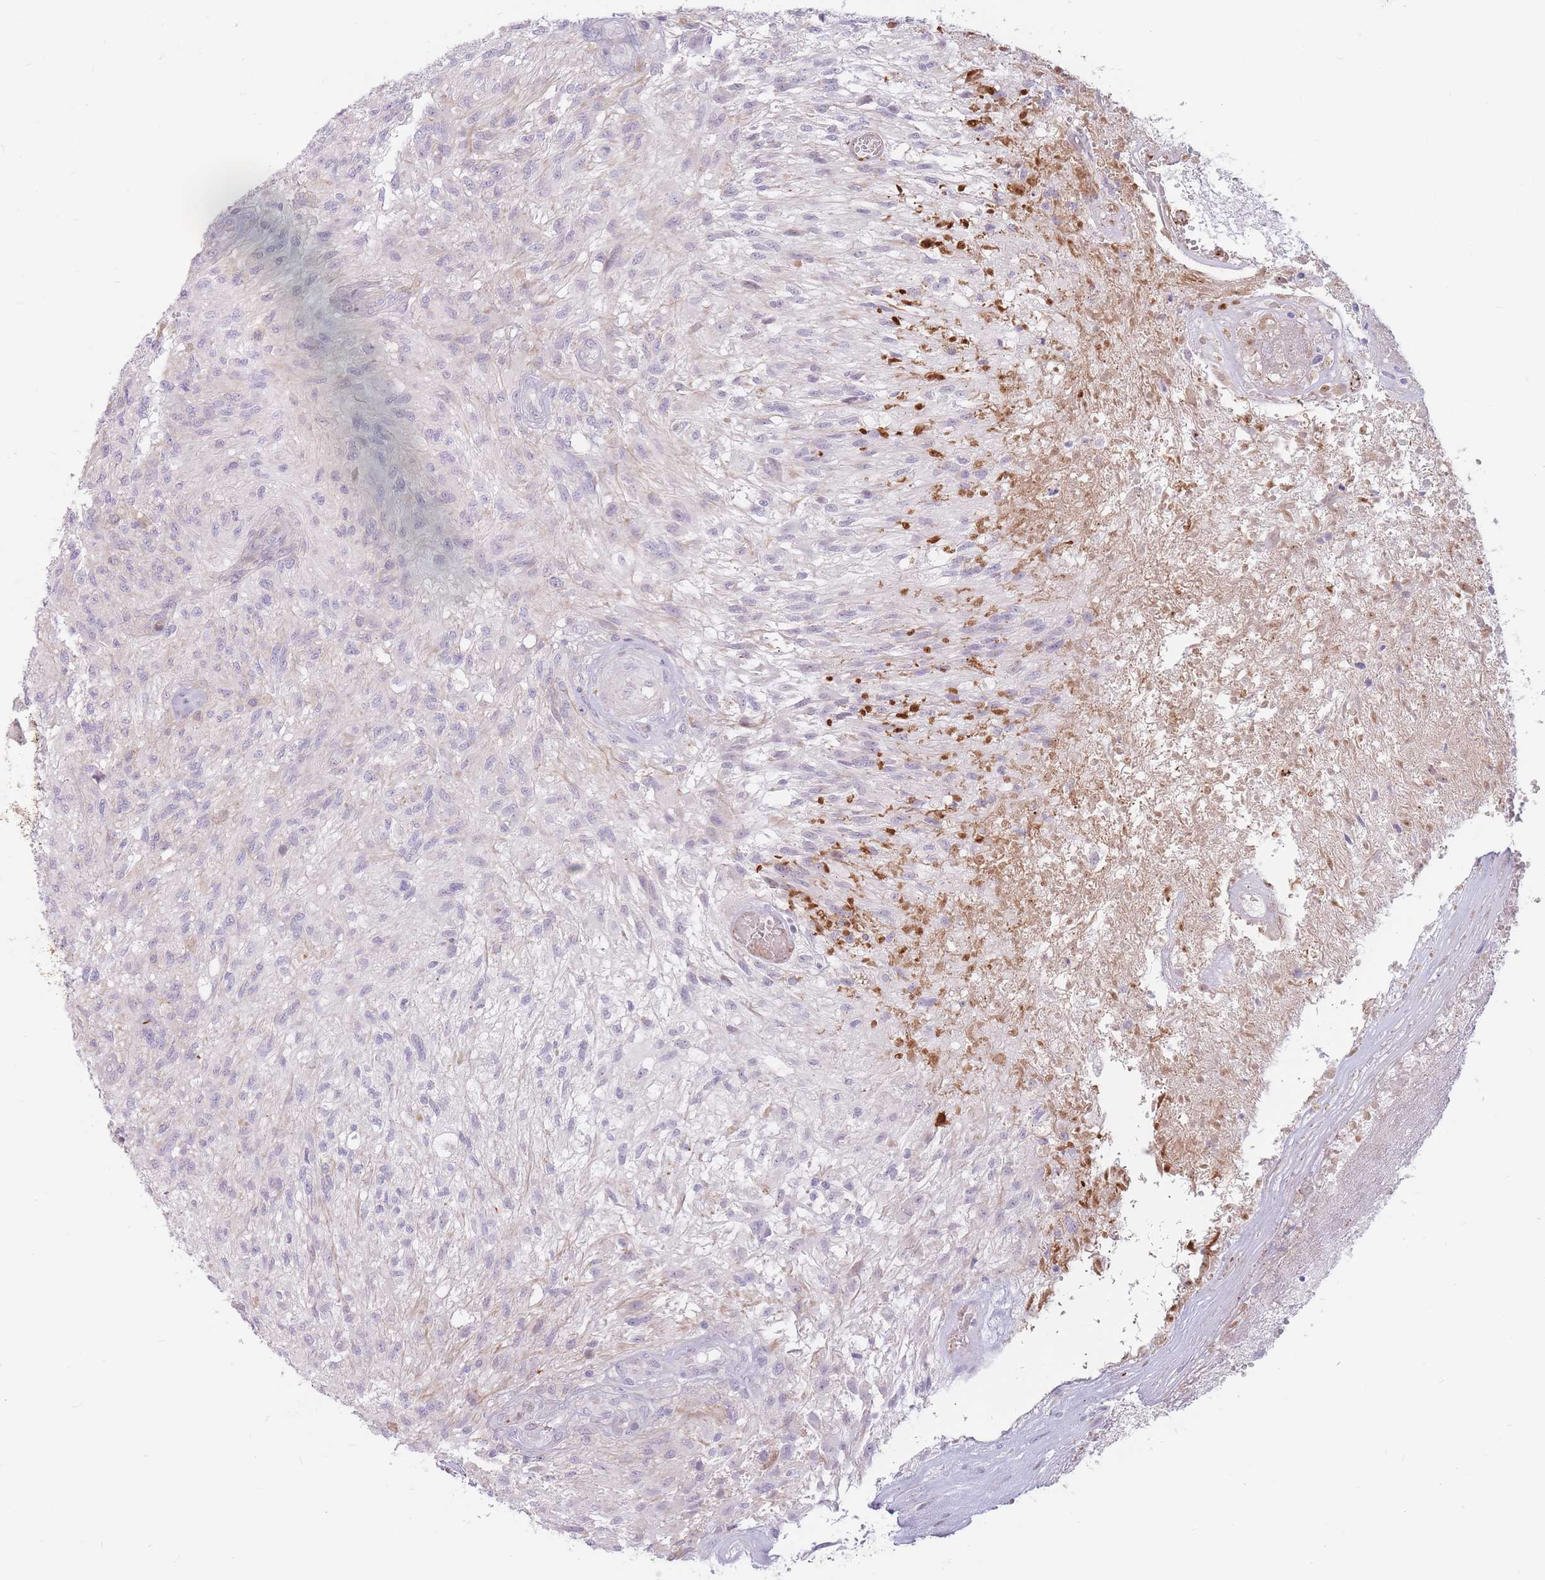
{"staining": {"intensity": "negative", "quantity": "none", "location": "none"}, "tissue": "glioma", "cell_type": "Tumor cells", "image_type": "cancer", "snomed": [{"axis": "morphology", "description": "Glioma, malignant, High grade"}, {"axis": "topography", "description": "Brain"}], "caption": "Malignant glioma (high-grade) was stained to show a protein in brown. There is no significant positivity in tumor cells. Brightfield microscopy of IHC stained with DAB (3,3'-diaminobenzidine) (brown) and hematoxylin (blue), captured at high magnification.", "gene": "PTGDR", "patient": {"sex": "male", "age": 56}}